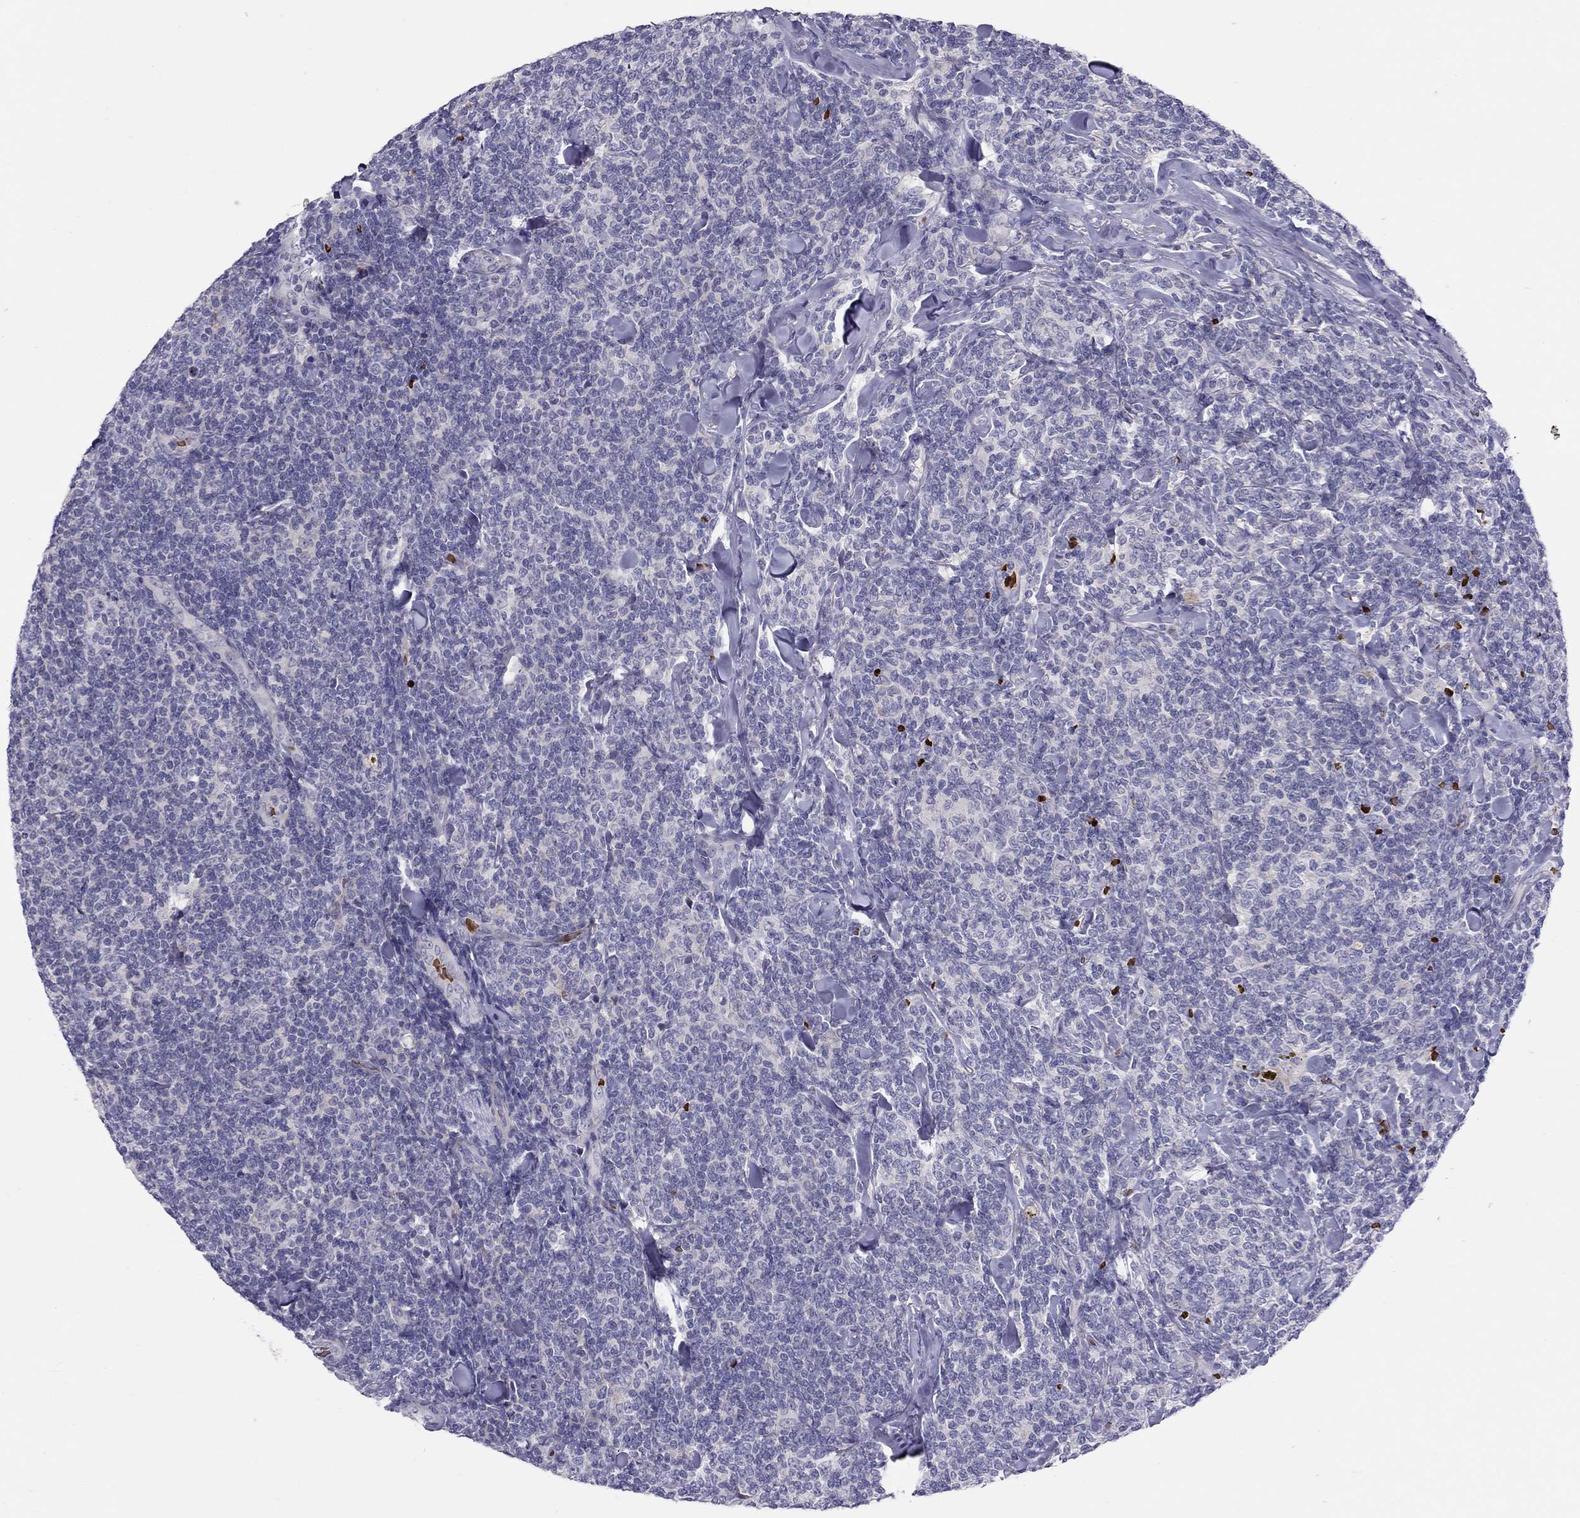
{"staining": {"intensity": "negative", "quantity": "none", "location": "none"}, "tissue": "lymphoma", "cell_type": "Tumor cells", "image_type": "cancer", "snomed": [{"axis": "morphology", "description": "Malignant lymphoma, non-Hodgkin's type, Low grade"}, {"axis": "topography", "description": "Lymph node"}], "caption": "DAB (3,3'-diaminobenzidine) immunohistochemical staining of lymphoma reveals no significant positivity in tumor cells.", "gene": "FRMD1", "patient": {"sex": "female", "age": 56}}